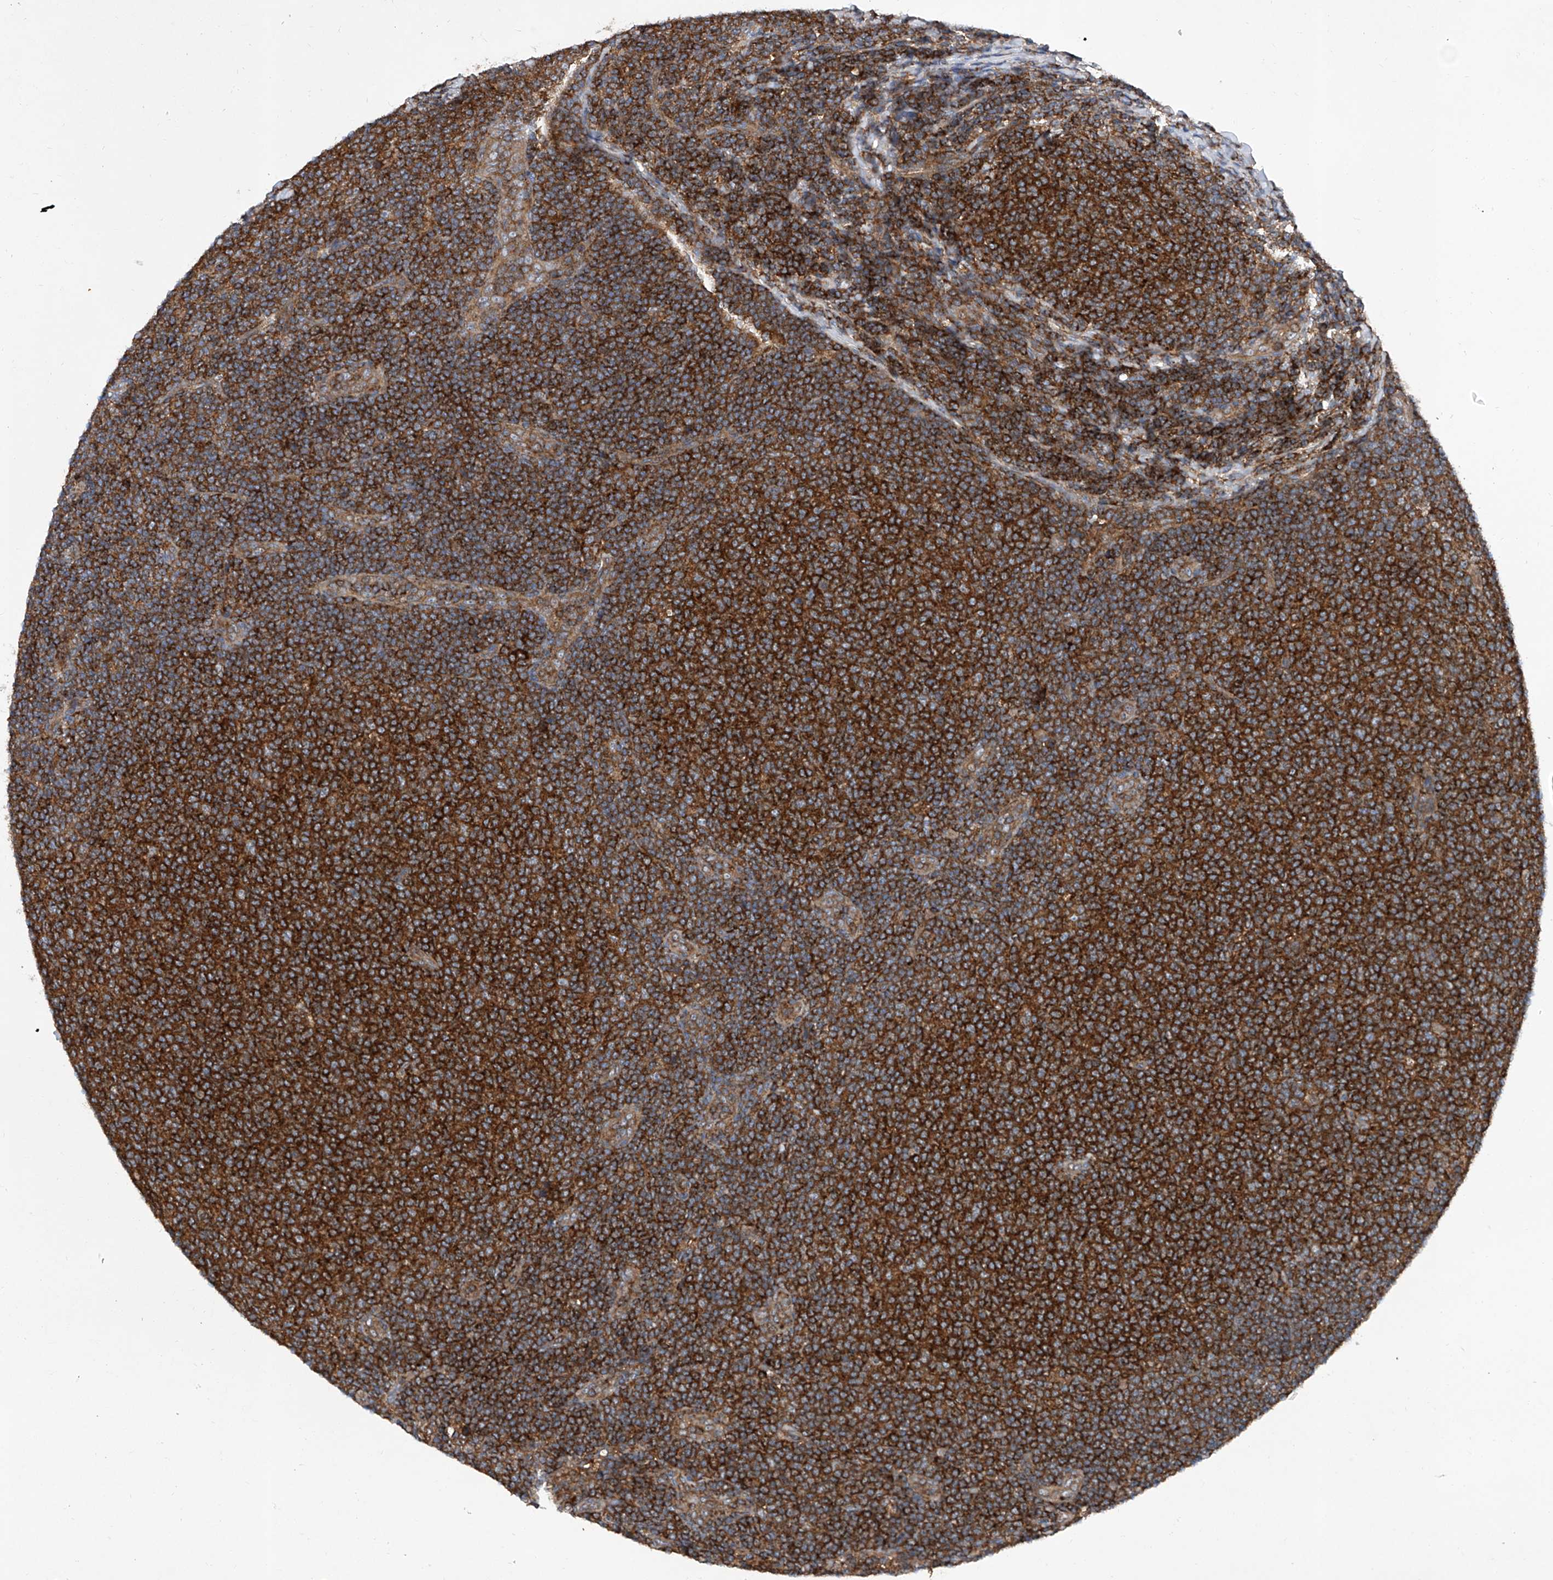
{"staining": {"intensity": "strong", "quantity": ">75%", "location": "cytoplasmic/membranous"}, "tissue": "lymphoma", "cell_type": "Tumor cells", "image_type": "cancer", "snomed": [{"axis": "morphology", "description": "Malignant lymphoma, non-Hodgkin's type, Low grade"}, {"axis": "topography", "description": "Lymph node"}], "caption": "Brown immunohistochemical staining in human lymphoma shows strong cytoplasmic/membranous positivity in about >75% of tumor cells. (Brightfield microscopy of DAB IHC at high magnification).", "gene": "SMAP1", "patient": {"sex": "male", "age": 66}}